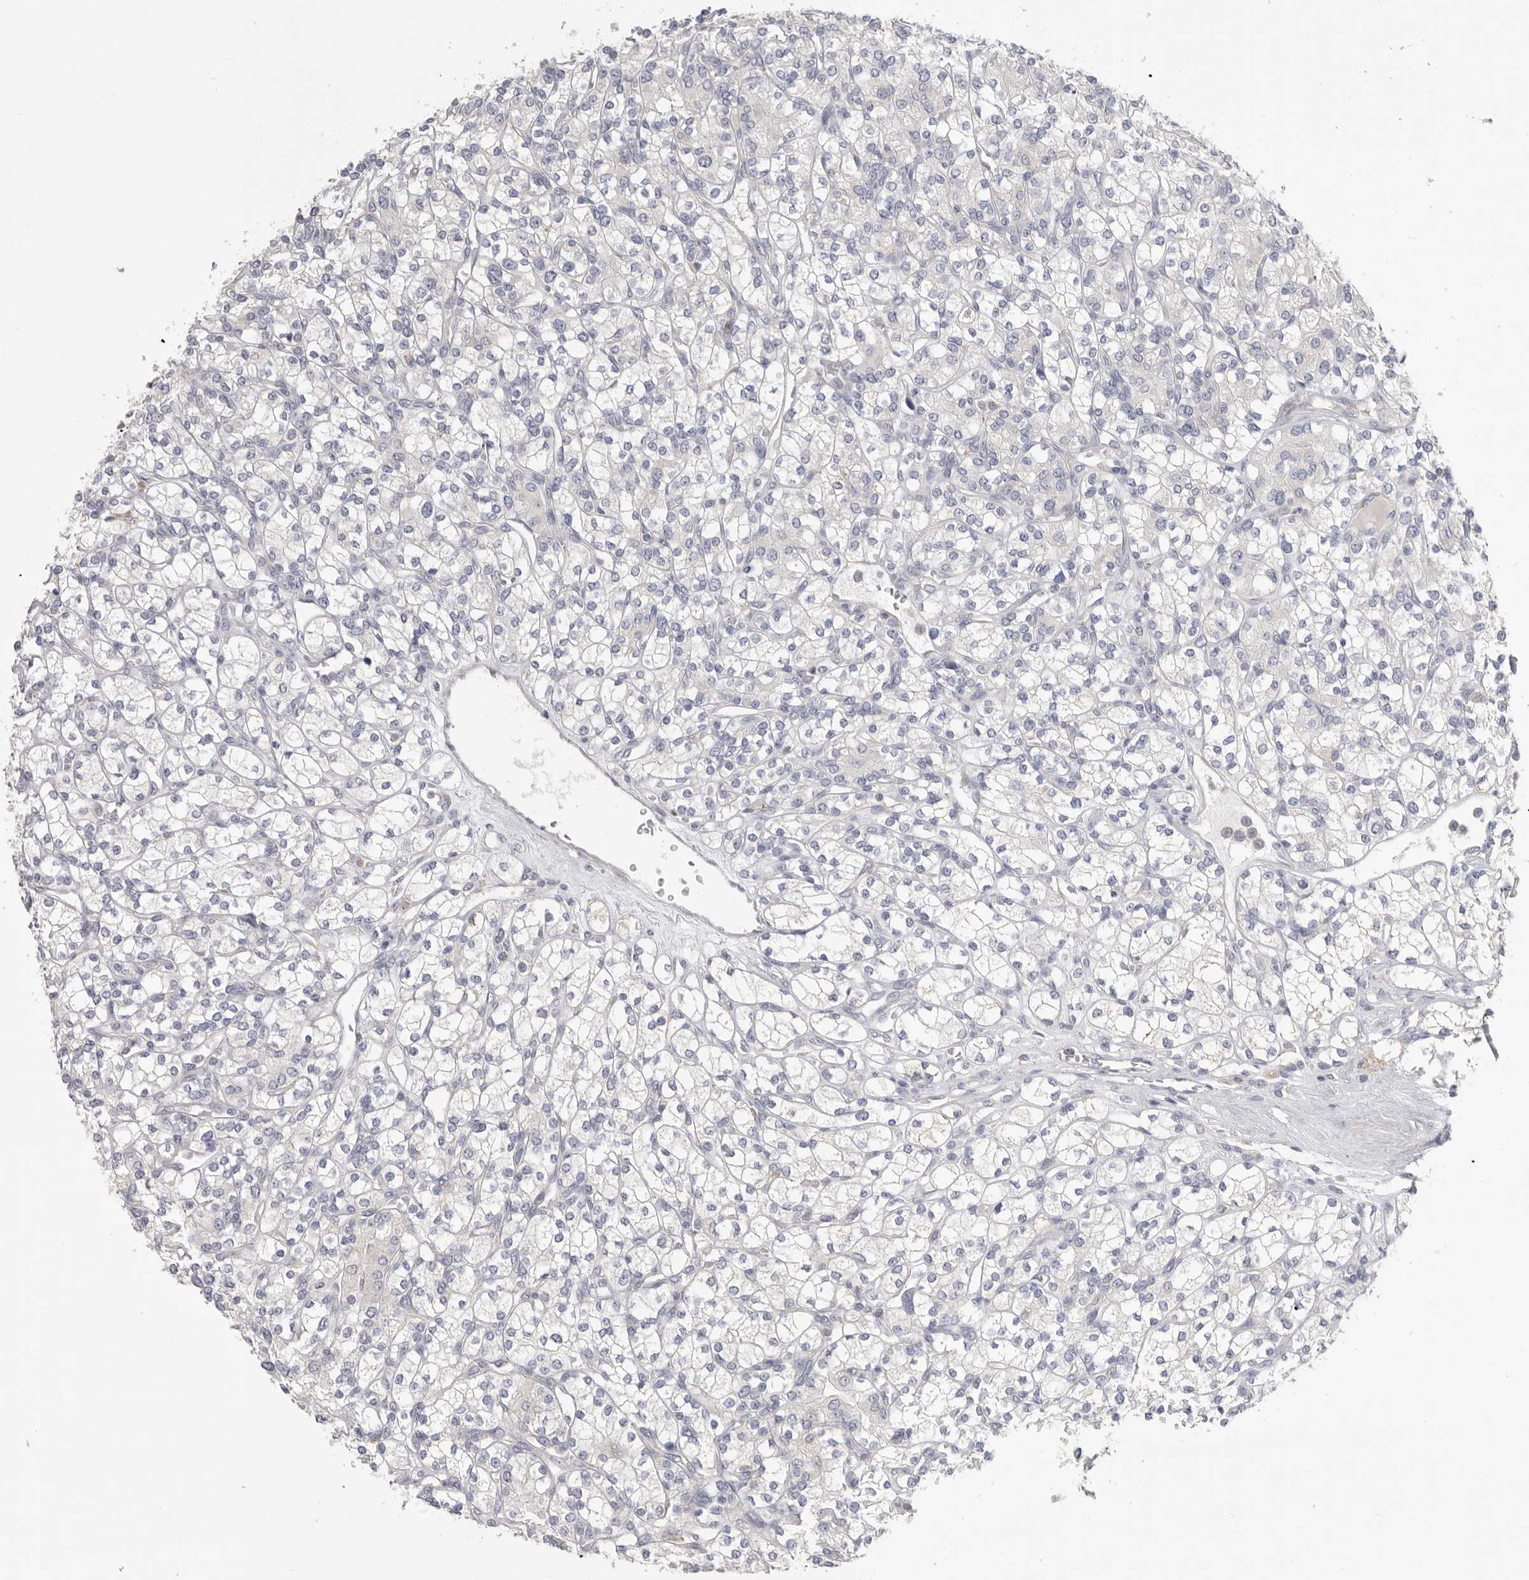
{"staining": {"intensity": "negative", "quantity": "none", "location": "none"}, "tissue": "renal cancer", "cell_type": "Tumor cells", "image_type": "cancer", "snomed": [{"axis": "morphology", "description": "Adenocarcinoma, NOS"}, {"axis": "topography", "description": "Kidney"}], "caption": "Renal cancer was stained to show a protein in brown. There is no significant positivity in tumor cells.", "gene": "VDAC3", "patient": {"sex": "male", "age": 77}}